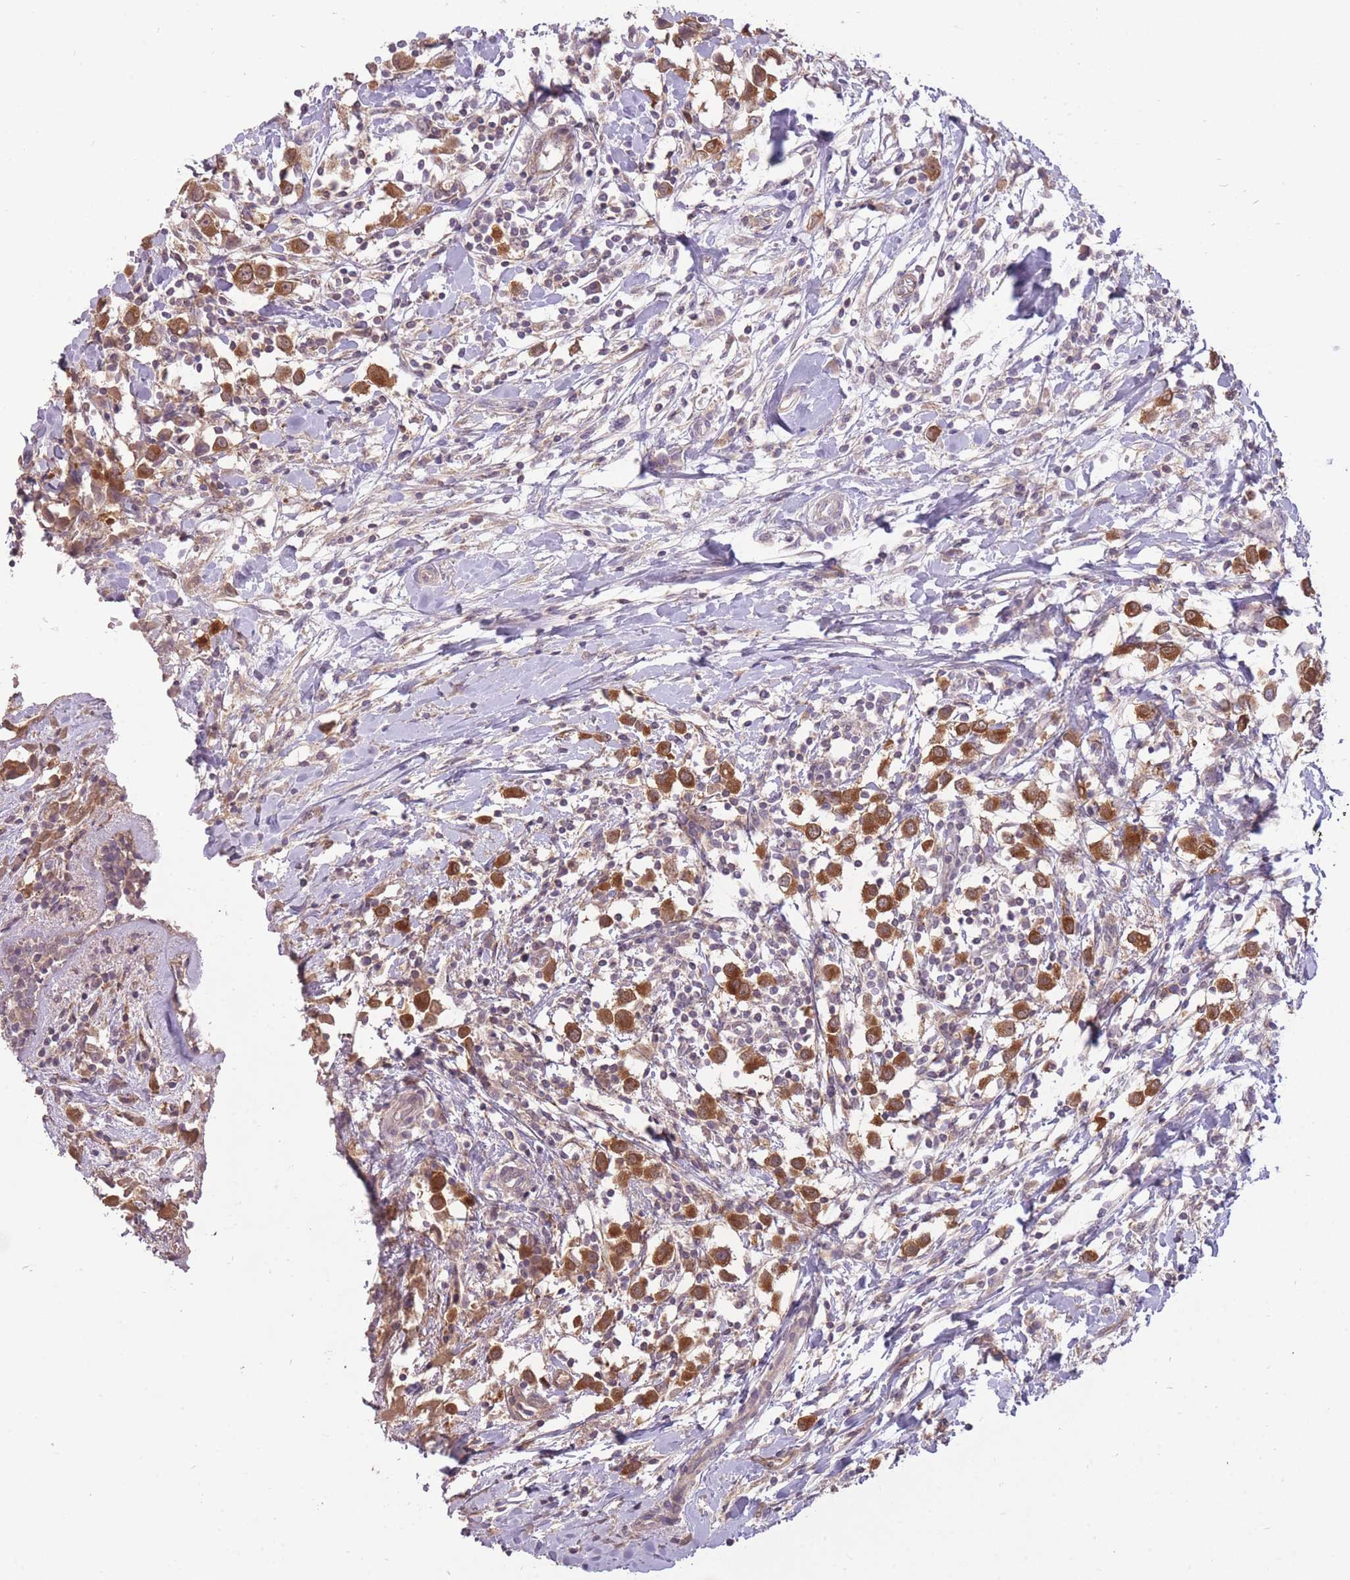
{"staining": {"intensity": "moderate", "quantity": ">75%", "location": "cytoplasmic/membranous"}, "tissue": "breast cancer", "cell_type": "Tumor cells", "image_type": "cancer", "snomed": [{"axis": "morphology", "description": "Duct carcinoma"}, {"axis": "topography", "description": "Breast"}], "caption": "There is medium levels of moderate cytoplasmic/membranous expression in tumor cells of invasive ductal carcinoma (breast), as demonstrated by immunohistochemical staining (brown color).", "gene": "LRATD2", "patient": {"sex": "female", "age": 61}}